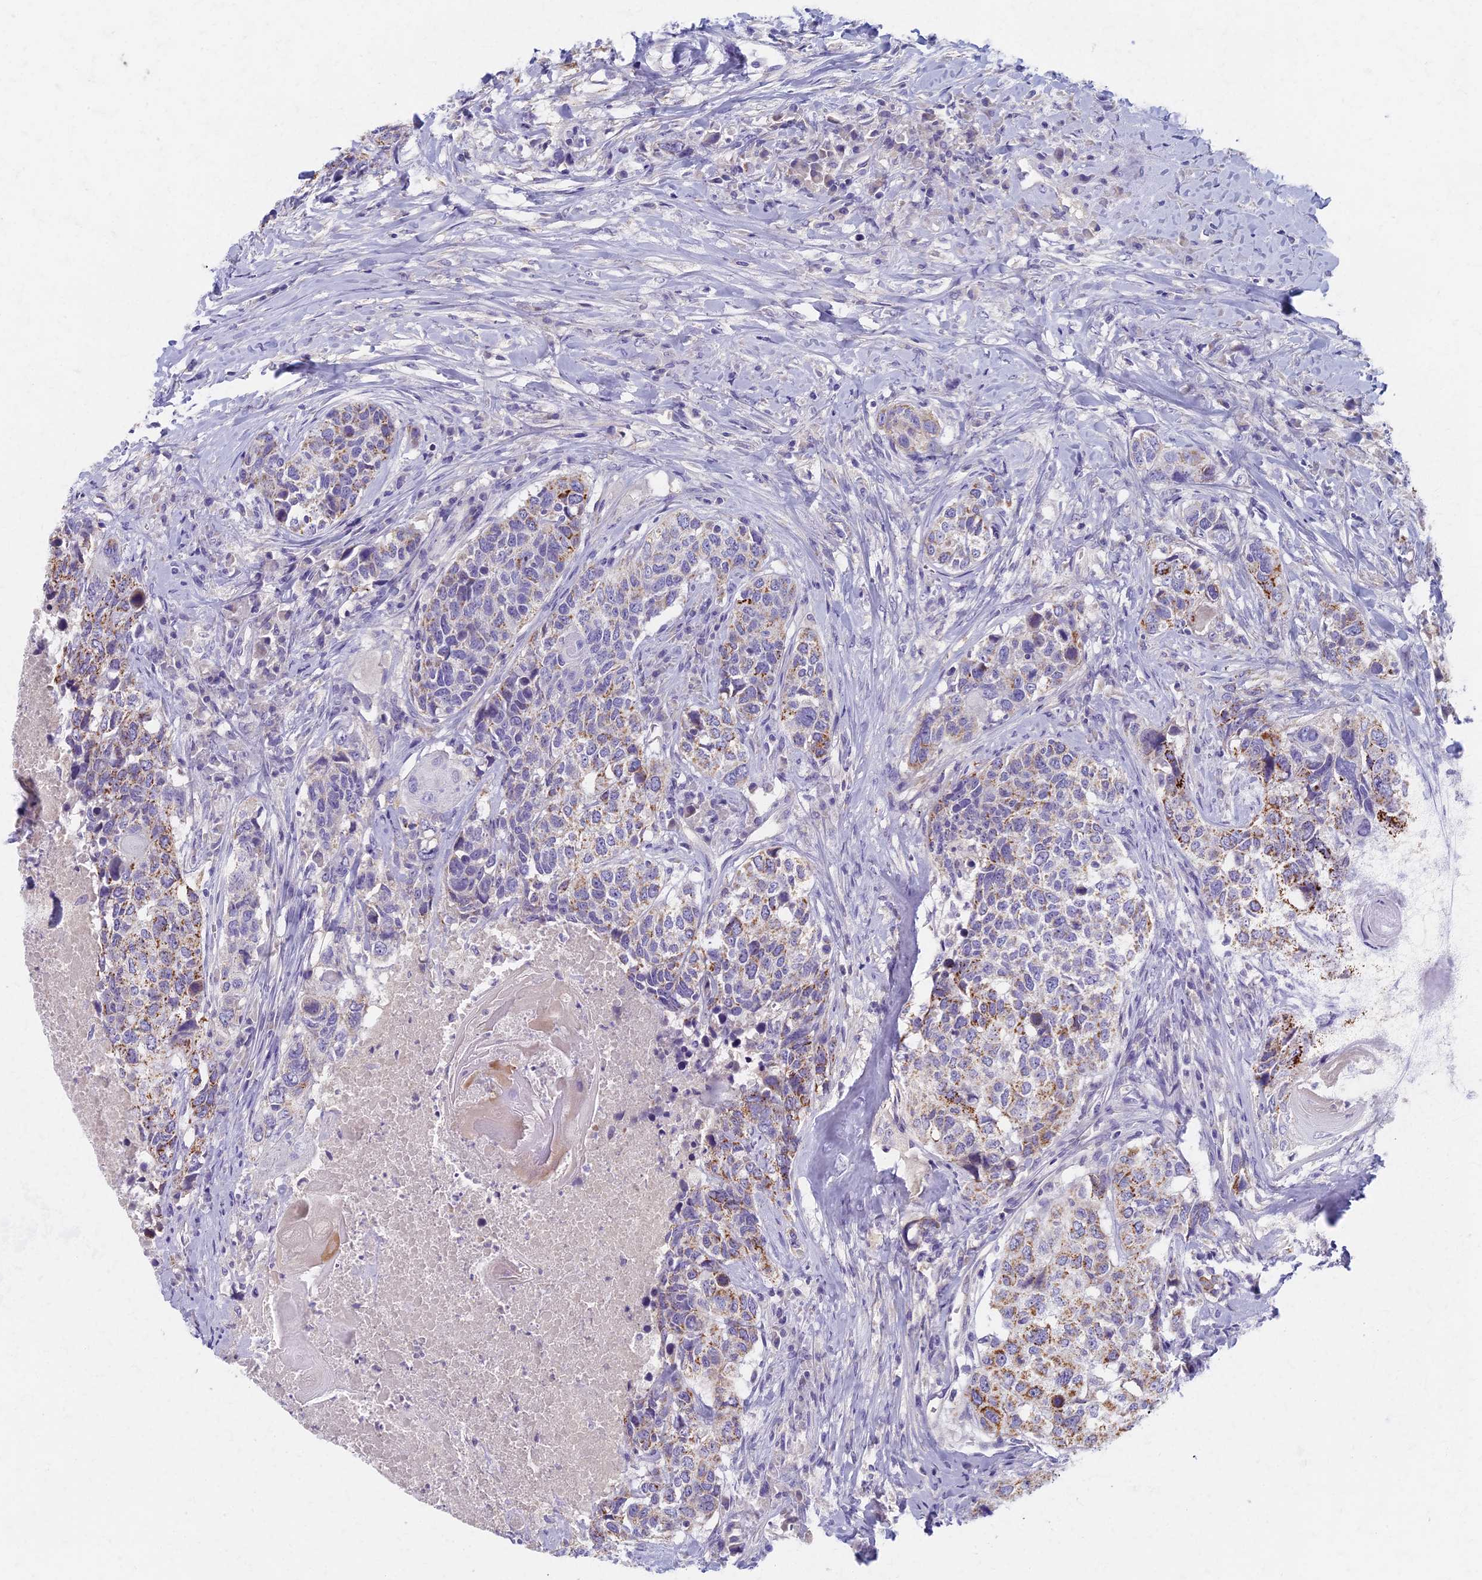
{"staining": {"intensity": "moderate", "quantity": "25%-75%", "location": "cytoplasmic/membranous"}, "tissue": "head and neck cancer", "cell_type": "Tumor cells", "image_type": "cancer", "snomed": [{"axis": "morphology", "description": "Squamous cell carcinoma, NOS"}, {"axis": "topography", "description": "Head-Neck"}], "caption": "About 25%-75% of tumor cells in human head and neck cancer display moderate cytoplasmic/membranous protein positivity as visualized by brown immunohistochemical staining.", "gene": "AP4E1", "patient": {"sex": "male", "age": 66}}